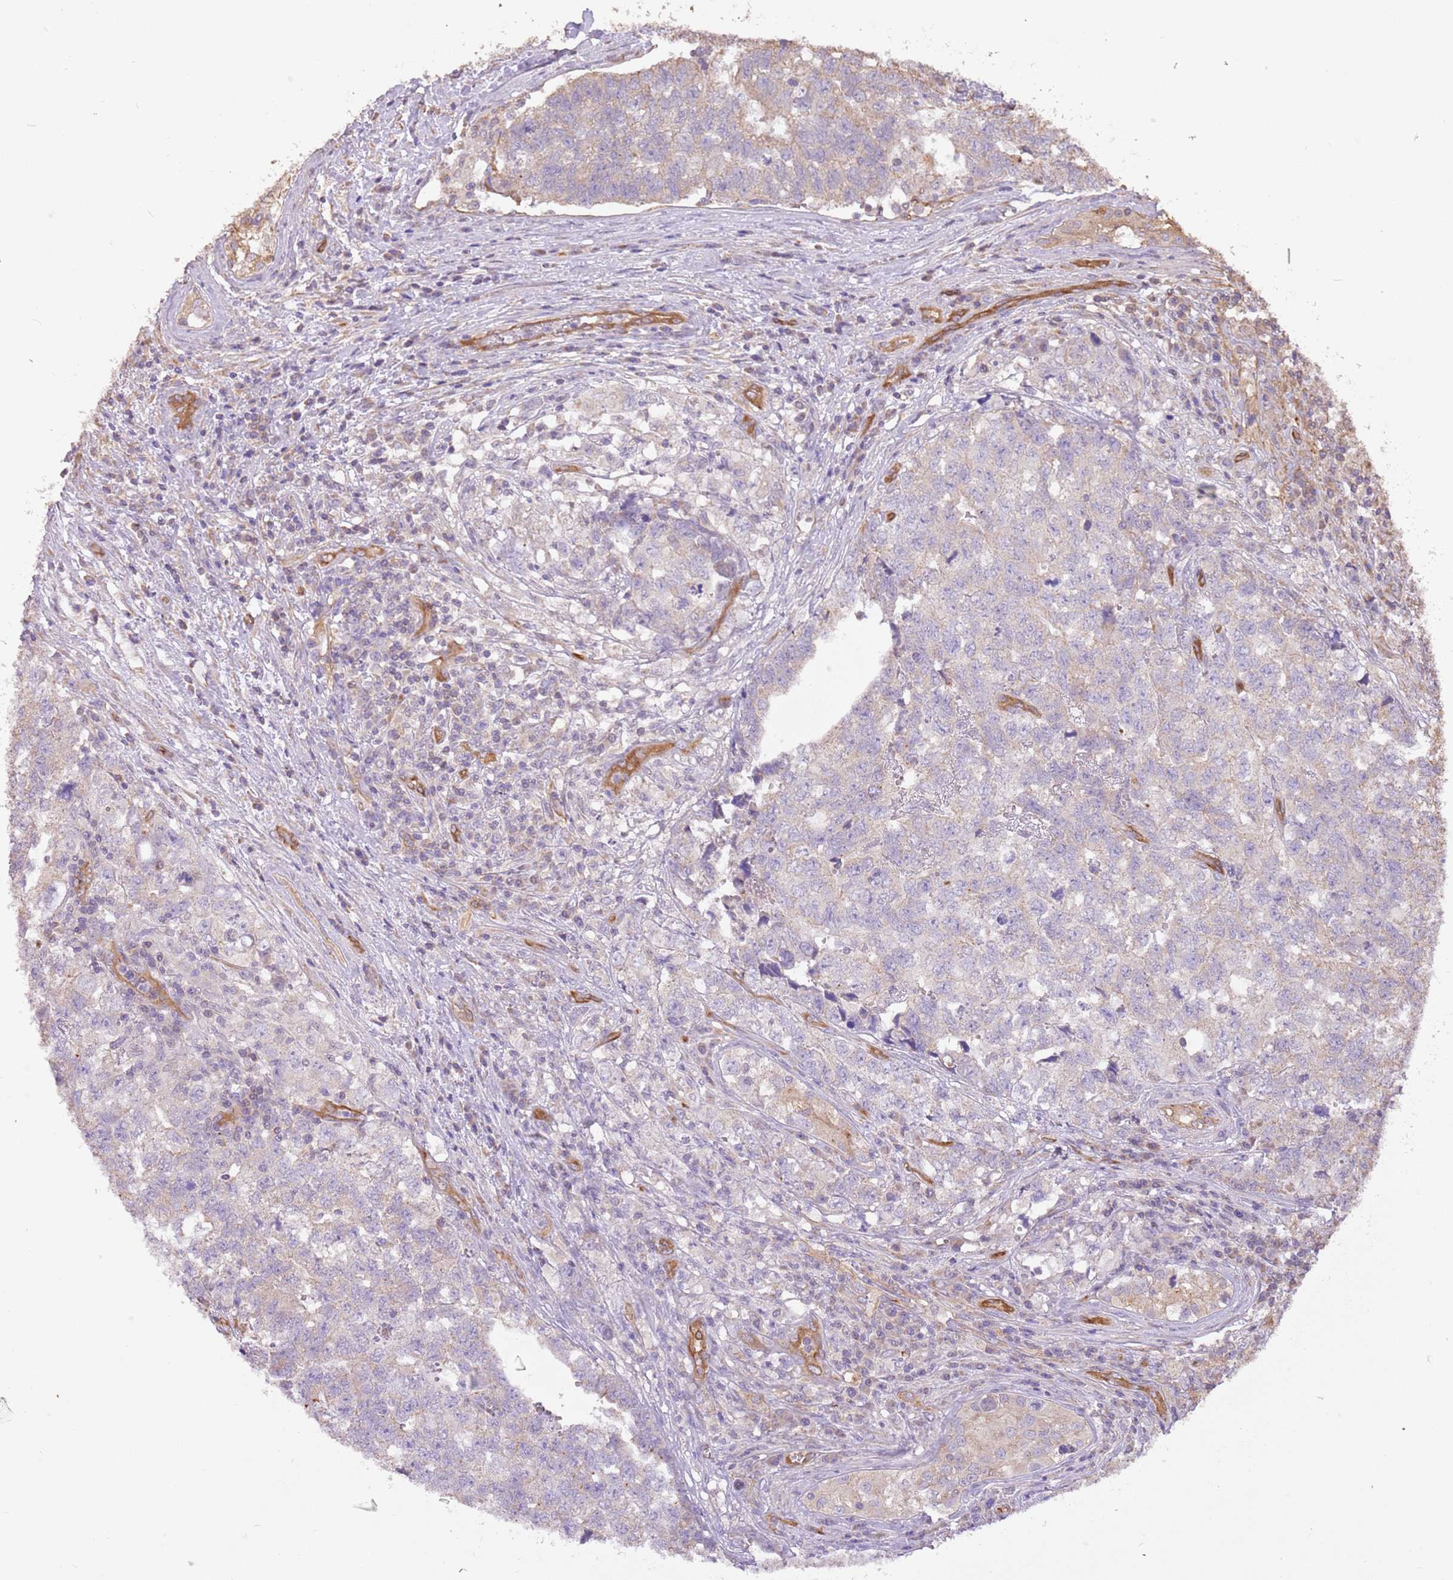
{"staining": {"intensity": "weak", "quantity": "<25%", "location": "cytoplasmic/membranous"}, "tissue": "testis cancer", "cell_type": "Tumor cells", "image_type": "cancer", "snomed": [{"axis": "morphology", "description": "Carcinoma, Embryonal, NOS"}, {"axis": "topography", "description": "Testis"}], "caption": "The micrograph exhibits no significant staining in tumor cells of embryonal carcinoma (testis).", "gene": "DOCK9", "patient": {"sex": "male", "age": 31}}